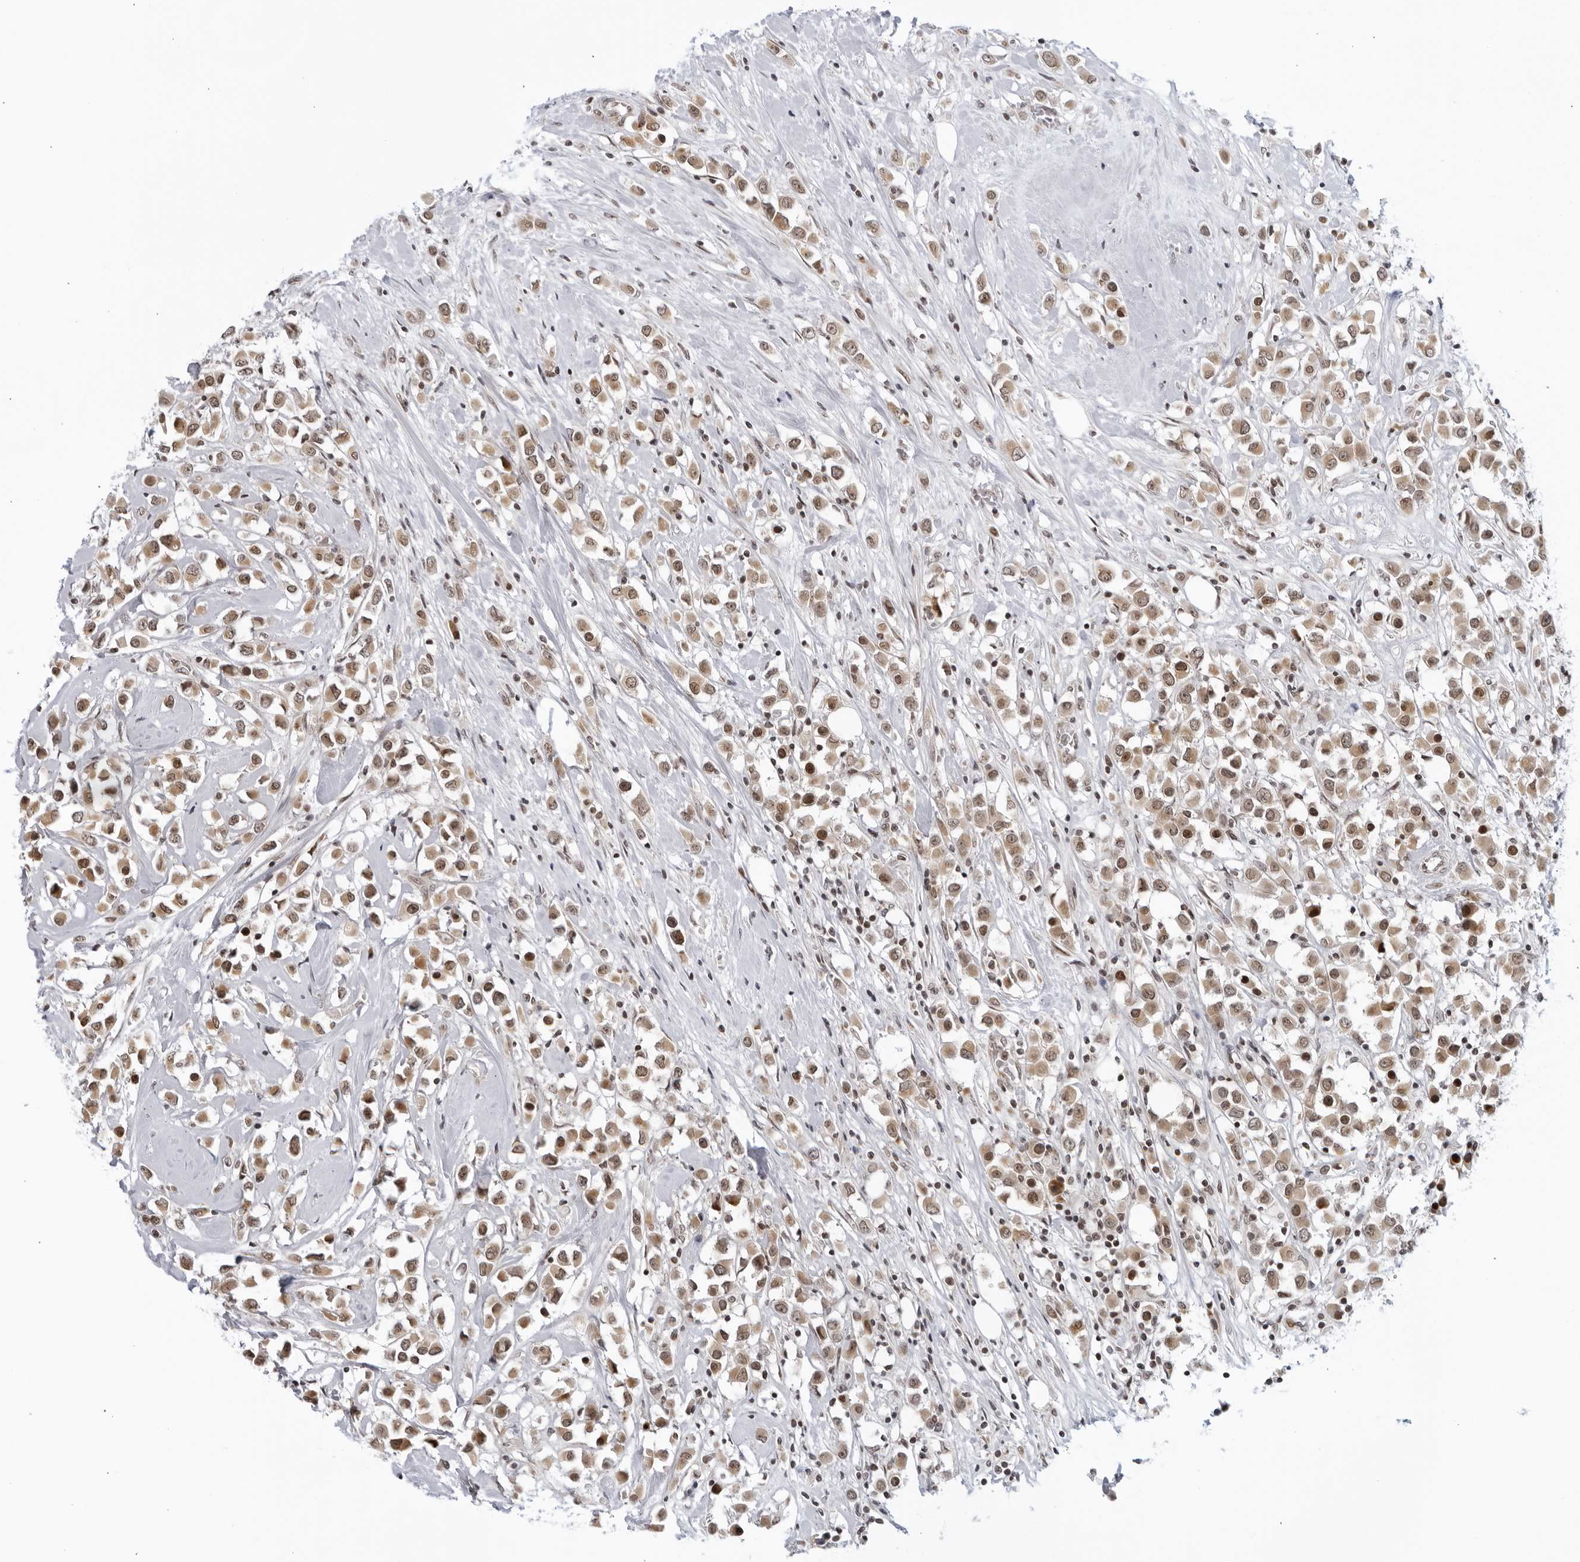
{"staining": {"intensity": "moderate", "quantity": ">75%", "location": "cytoplasmic/membranous,nuclear"}, "tissue": "breast cancer", "cell_type": "Tumor cells", "image_type": "cancer", "snomed": [{"axis": "morphology", "description": "Duct carcinoma"}, {"axis": "topography", "description": "Breast"}], "caption": "Human intraductal carcinoma (breast) stained for a protein (brown) reveals moderate cytoplasmic/membranous and nuclear positive positivity in approximately >75% of tumor cells.", "gene": "RAB11FIP3", "patient": {"sex": "female", "age": 61}}